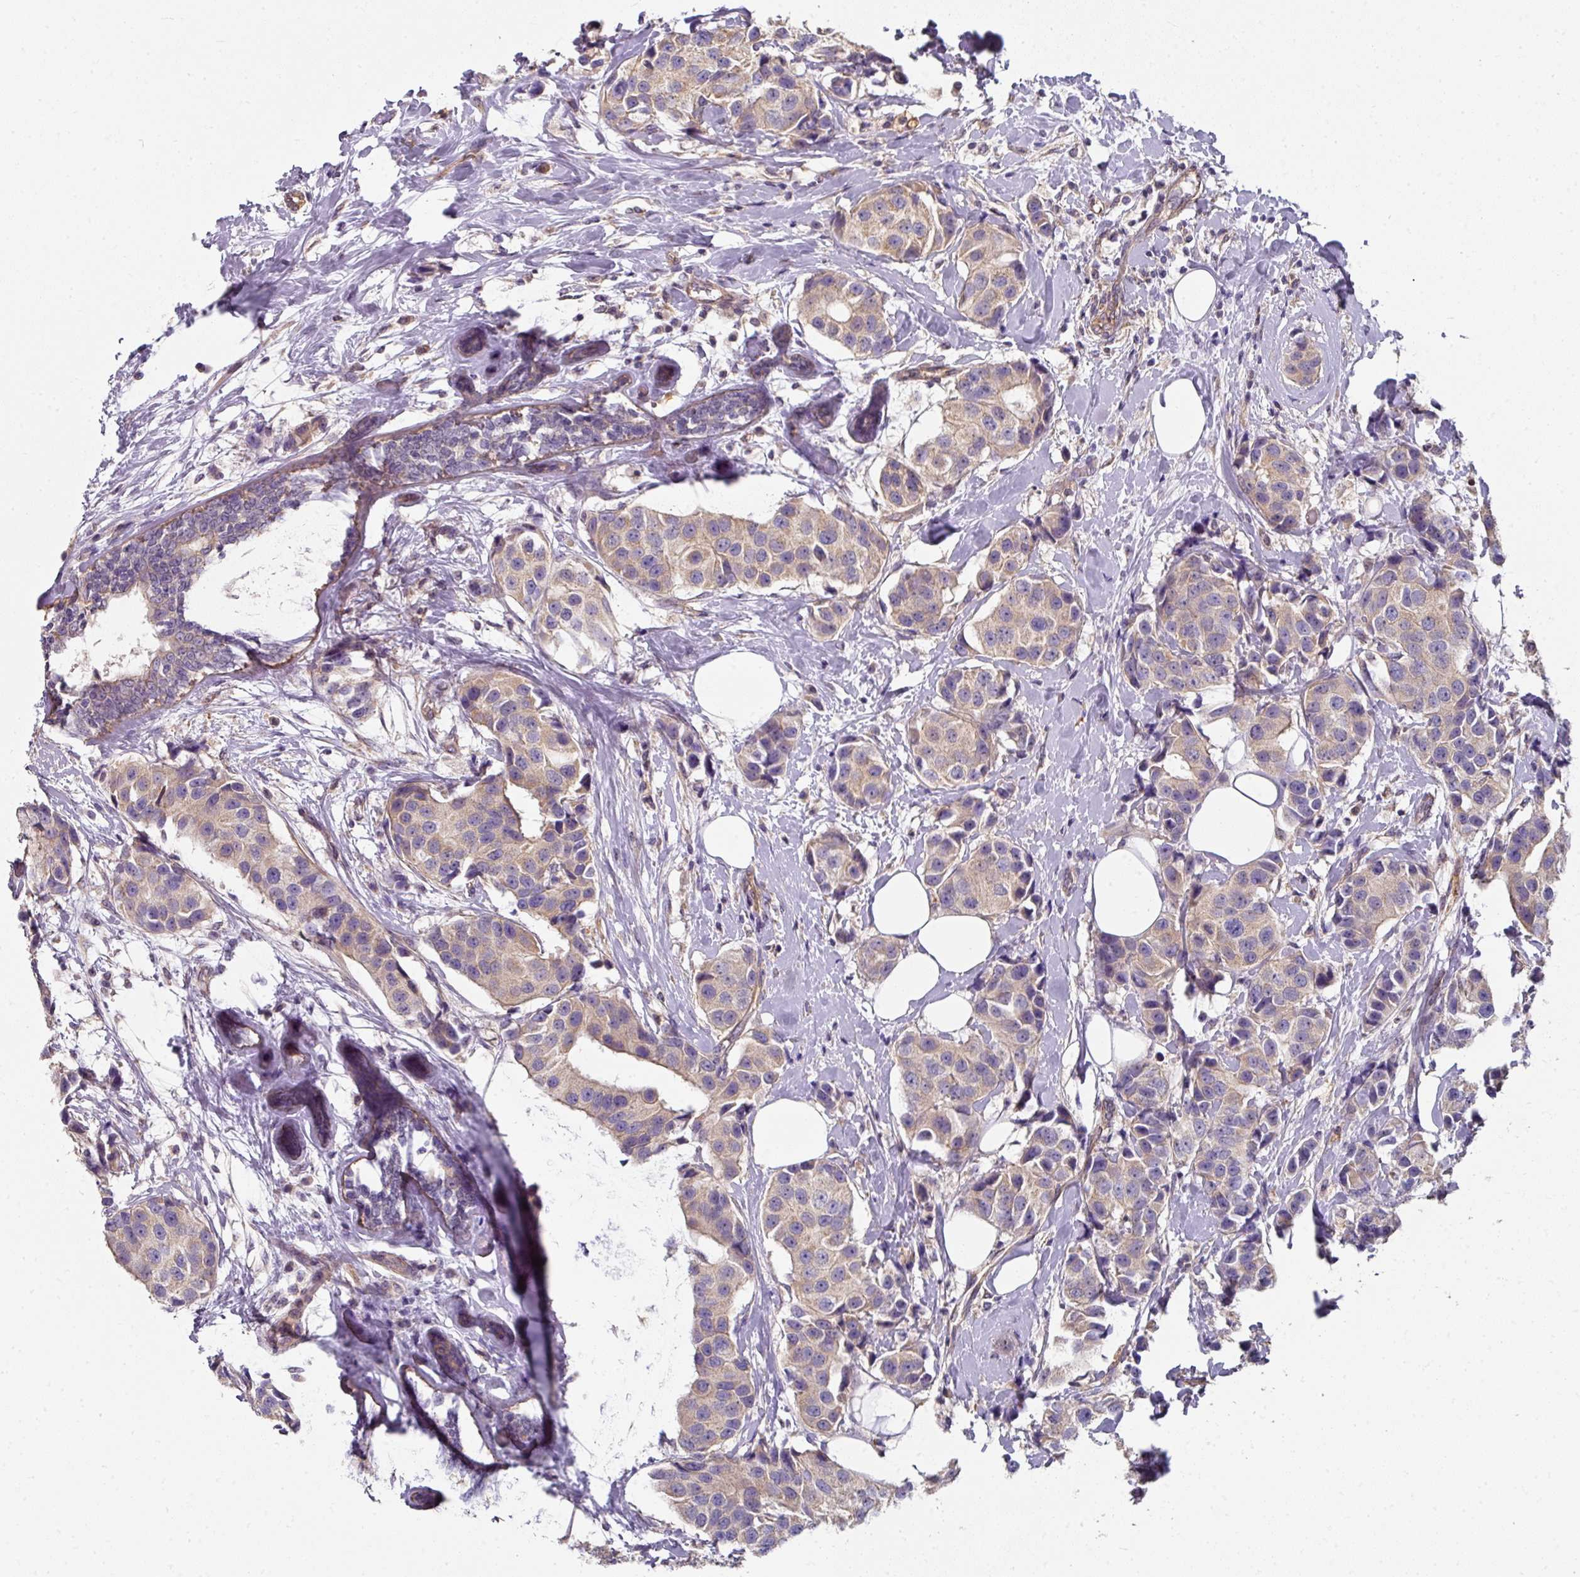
{"staining": {"intensity": "weak", "quantity": "<25%", "location": "cytoplasmic/membranous"}, "tissue": "breast cancer", "cell_type": "Tumor cells", "image_type": "cancer", "snomed": [{"axis": "morphology", "description": "Normal tissue, NOS"}, {"axis": "morphology", "description": "Duct carcinoma"}, {"axis": "topography", "description": "Breast"}], "caption": "DAB immunohistochemical staining of human breast intraductal carcinoma displays no significant staining in tumor cells. (DAB immunohistochemistry (IHC) visualized using brightfield microscopy, high magnification).", "gene": "C4orf48", "patient": {"sex": "female", "age": 39}}